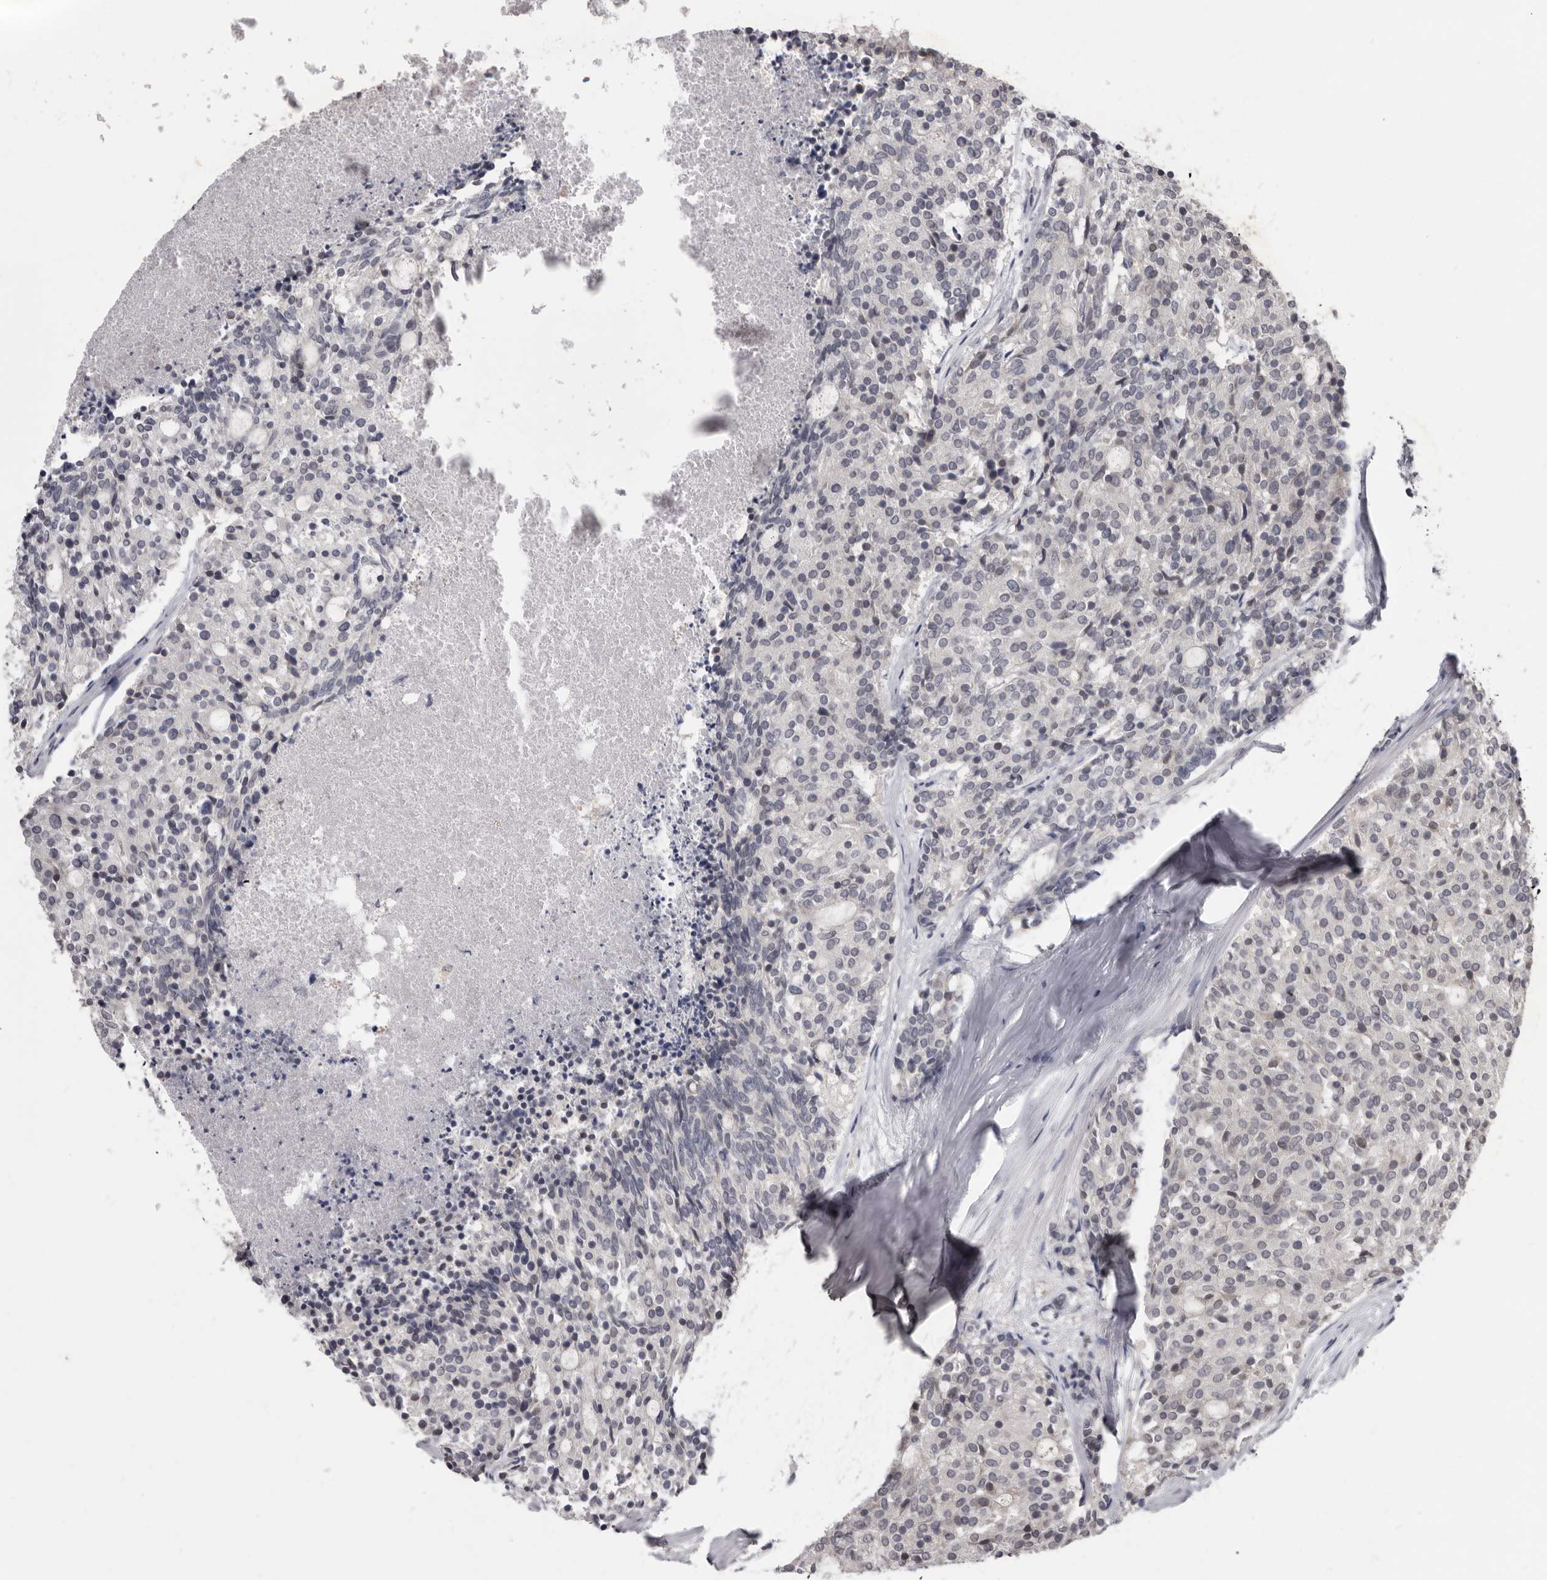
{"staining": {"intensity": "negative", "quantity": "none", "location": "none"}, "tissue": "carcinoid", "cell_type": "Tumor cells", "image_type": "cancer", "snomed": [{"axis": "morphology", "description": "Carcinoid, malignant, NOS"}, {"axis": "topography", "description": "Pancreas"}], "caption": "Micrograph shows no protein positivity in tumor cells of carcinoid tissue.", "gene": "SULT1E1", "patient": {"sex": "female", "age": 54}}